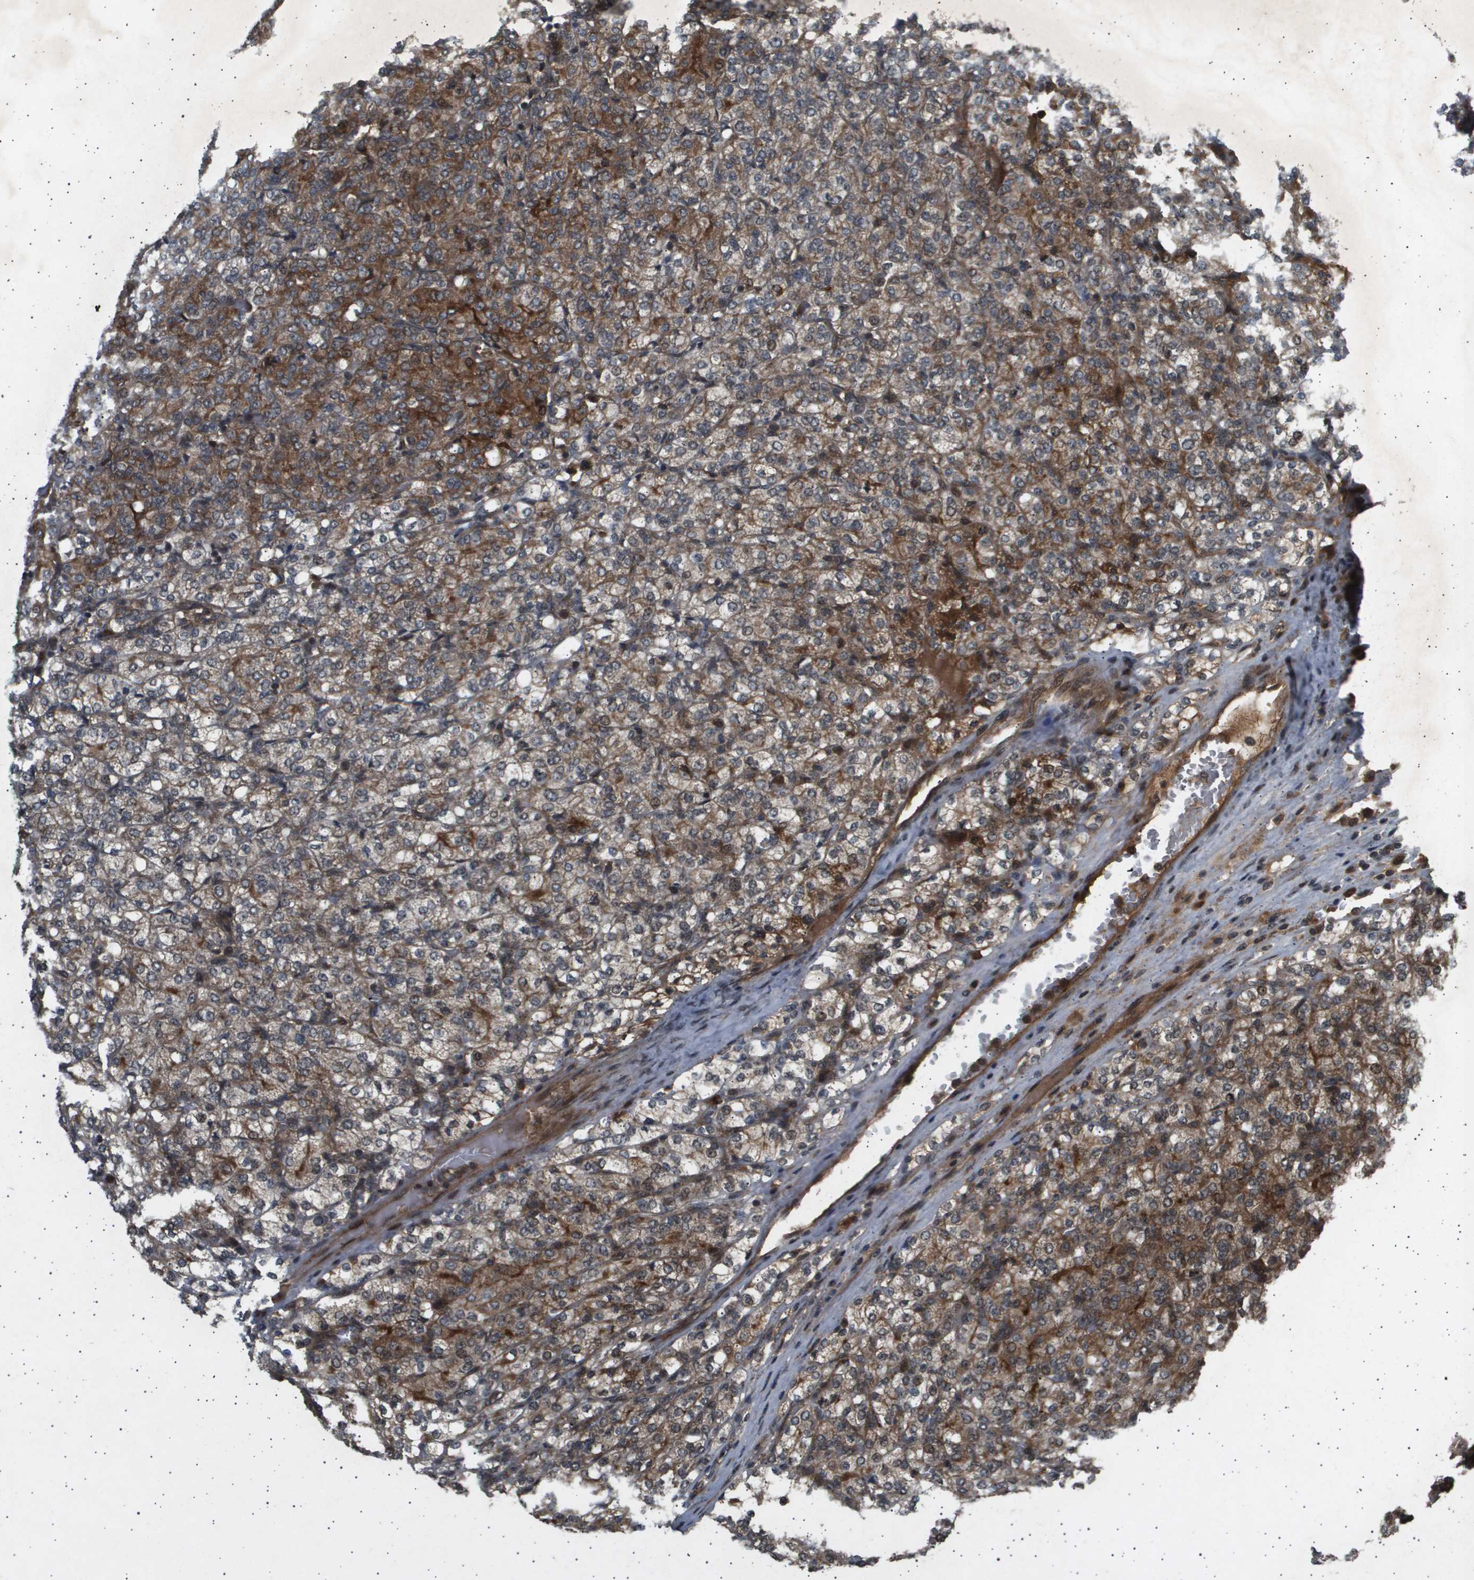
{"staining": {"intensity": "moderate", "quantity": ">75%", "location": "cytoplasmic/membranous"}, "tissue": "renal cancer", "cell_type": "Tumor cells", "image_type": "cancer", "snomed": [{"axis": "morphology", "description": "Adenocarcinoma, NOS"}, {"axis": "topography", "description": "Kidney"}], "caption": "High-magnification brightfield microscopy of adenocarcinoma (renal) stained with DAB (brown) and counterstained with hematoxylin (blue). tumor cells exhibit moderate cytoplasmic/membranous positivity is appreciated in about>75% of cells.", "gene": "TNRC6A", "patient": {"sex": "male", "age": 77}}